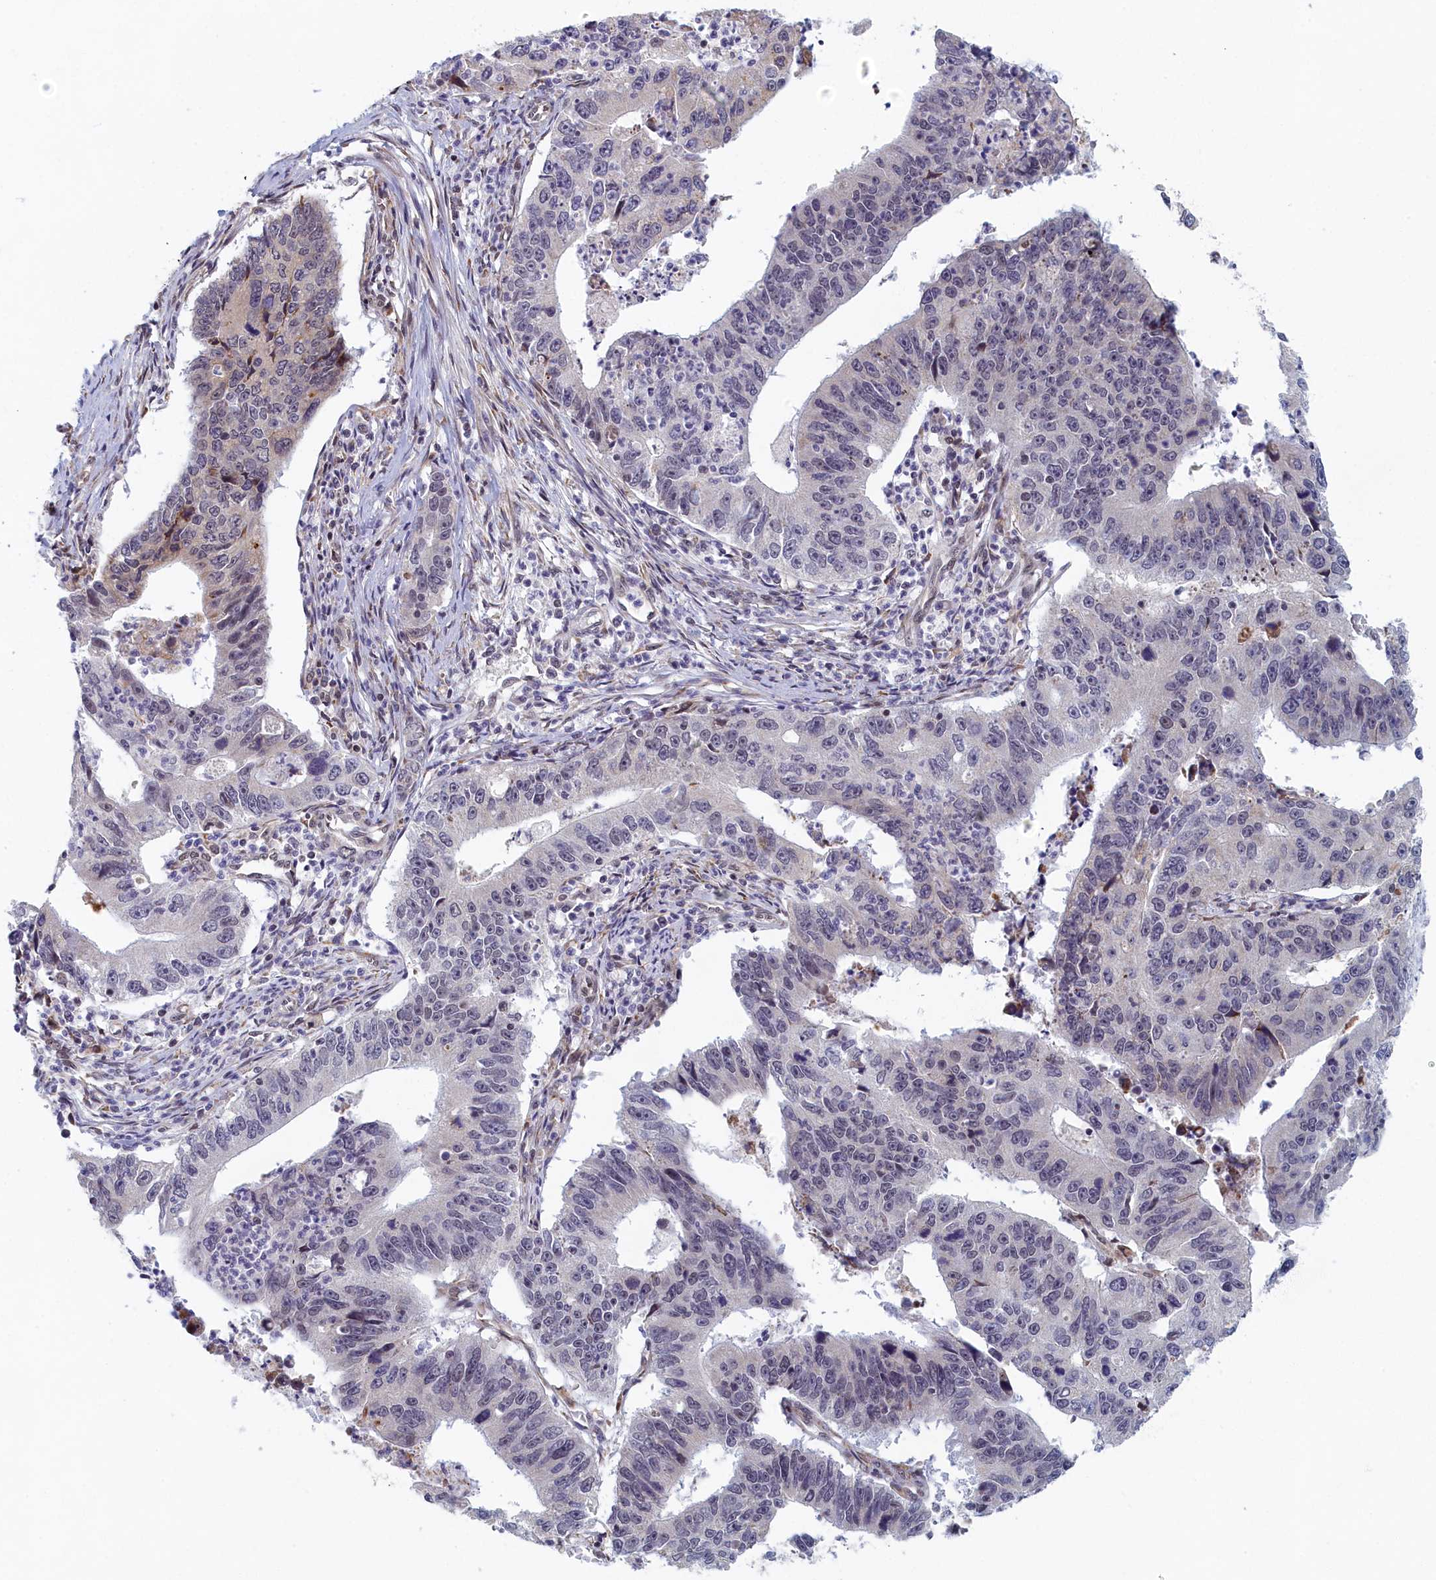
{"staining": {"intensity": "negative", "quantity": "none", "location": "none"}, "tissue": "stomach cancer", "cell_type": "Tumor cells", "image_type": "cancer", "snomed": [{"axis": "morphology", "description": "Adenocarcinoma, NOS"}, {"axis": "topography", "description": "Stomach"}], "caption": "DAB (3,3'-diaminobenzidine) immunohistochemical staining of human adenocarcinoma (stomach) demonstrates no significant staining in tumor cells.", "gene": "DNAJC17", "patient": {"sex": "male", "age": 59}}